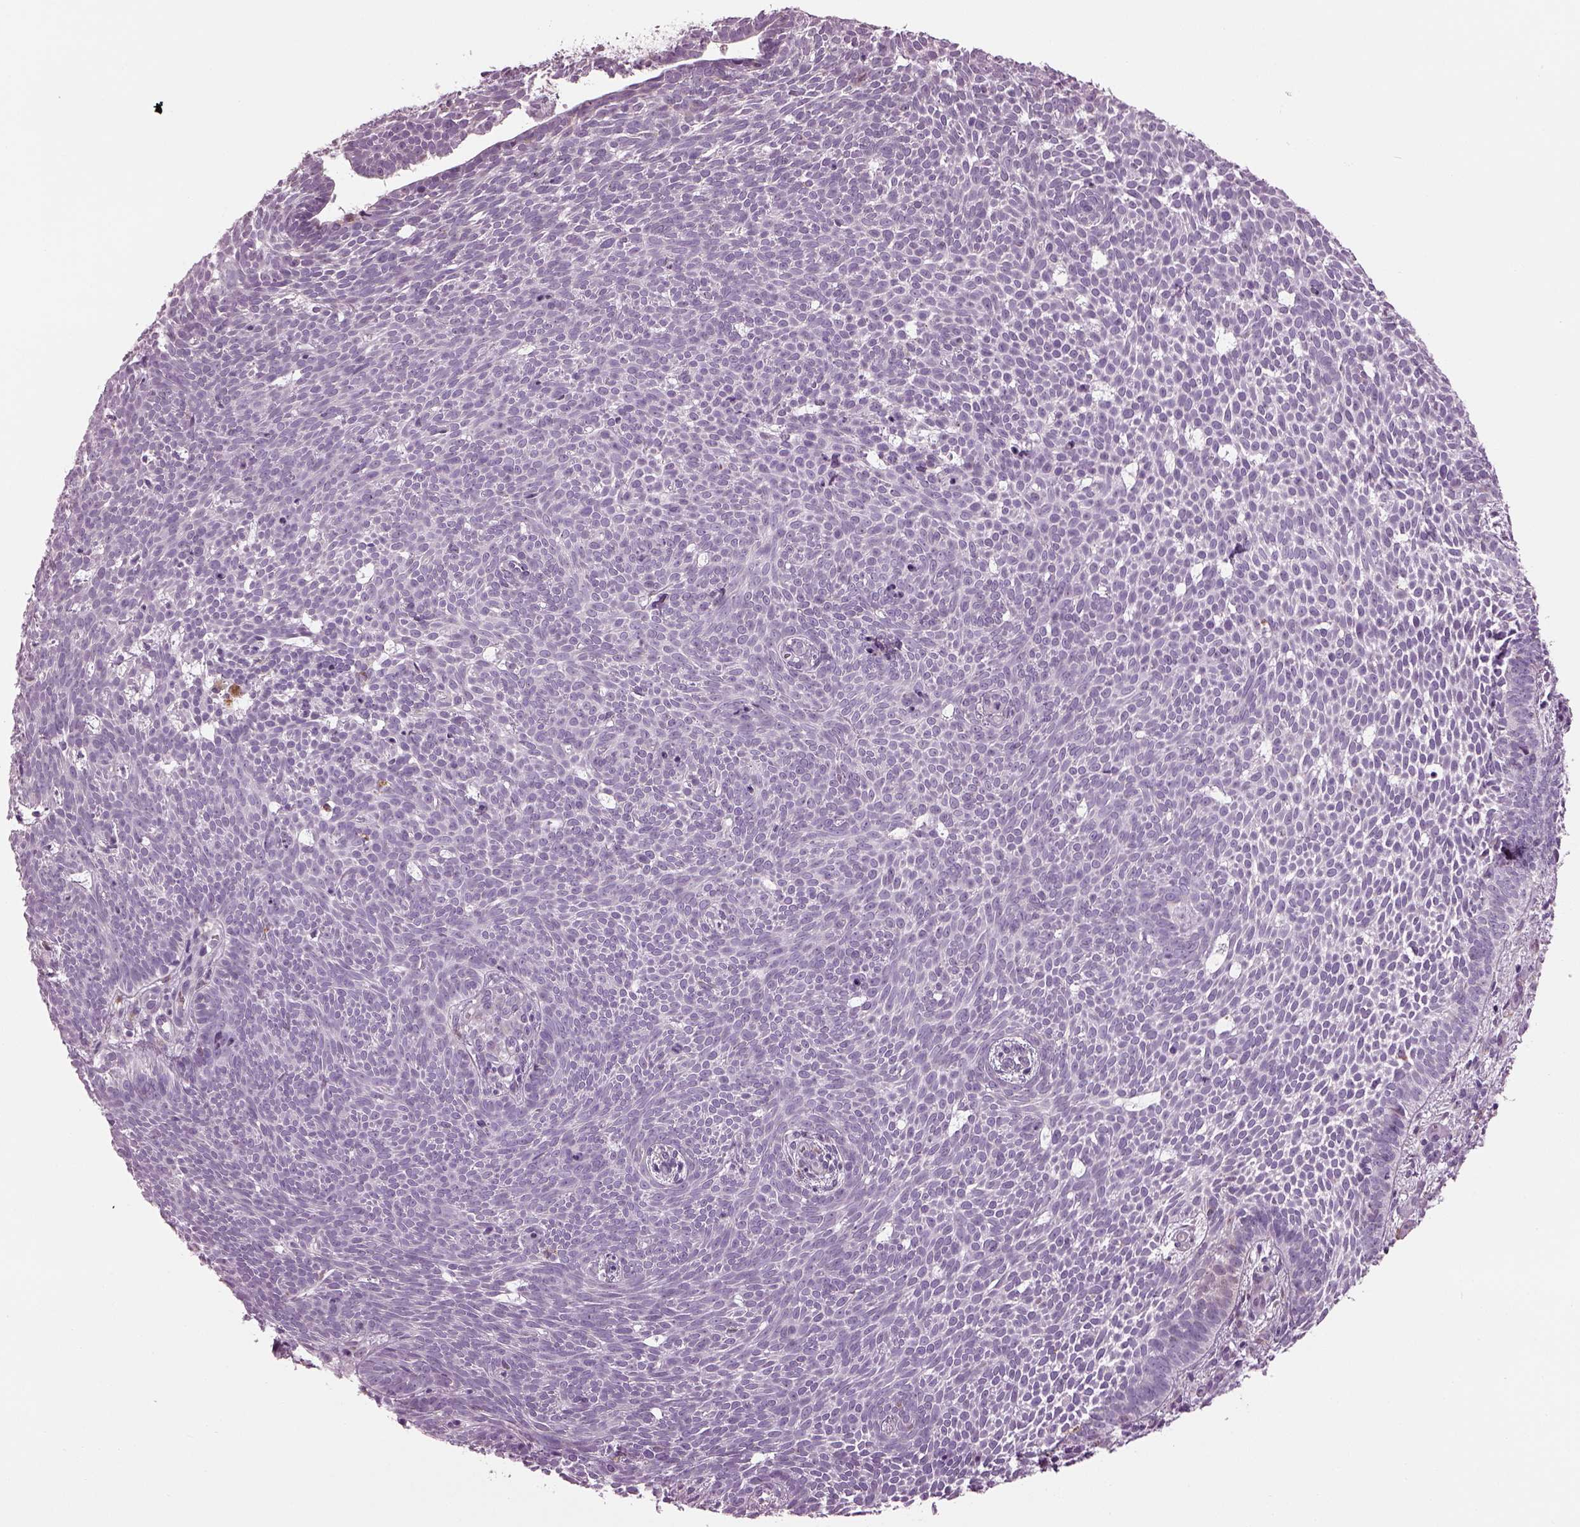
{"staining": {"intensity": "negative", "quantity": "none", "location": "none"}, "tissue": "skin cancer", "cell_type": "Tumor cells", "image_type": "cancer", "snomed": [{"axis": "morphology", "description": "Basal cell carcinoma"}, {"axis": "topography", "description": "Skin"}], "caption": "This is an immunohistochemistry histopathology image of human skin basal cell carcinoma. There is no staining in tumor cells.", "gene": "TMEM231", "patient": {"sex": "male", "age": 59}}